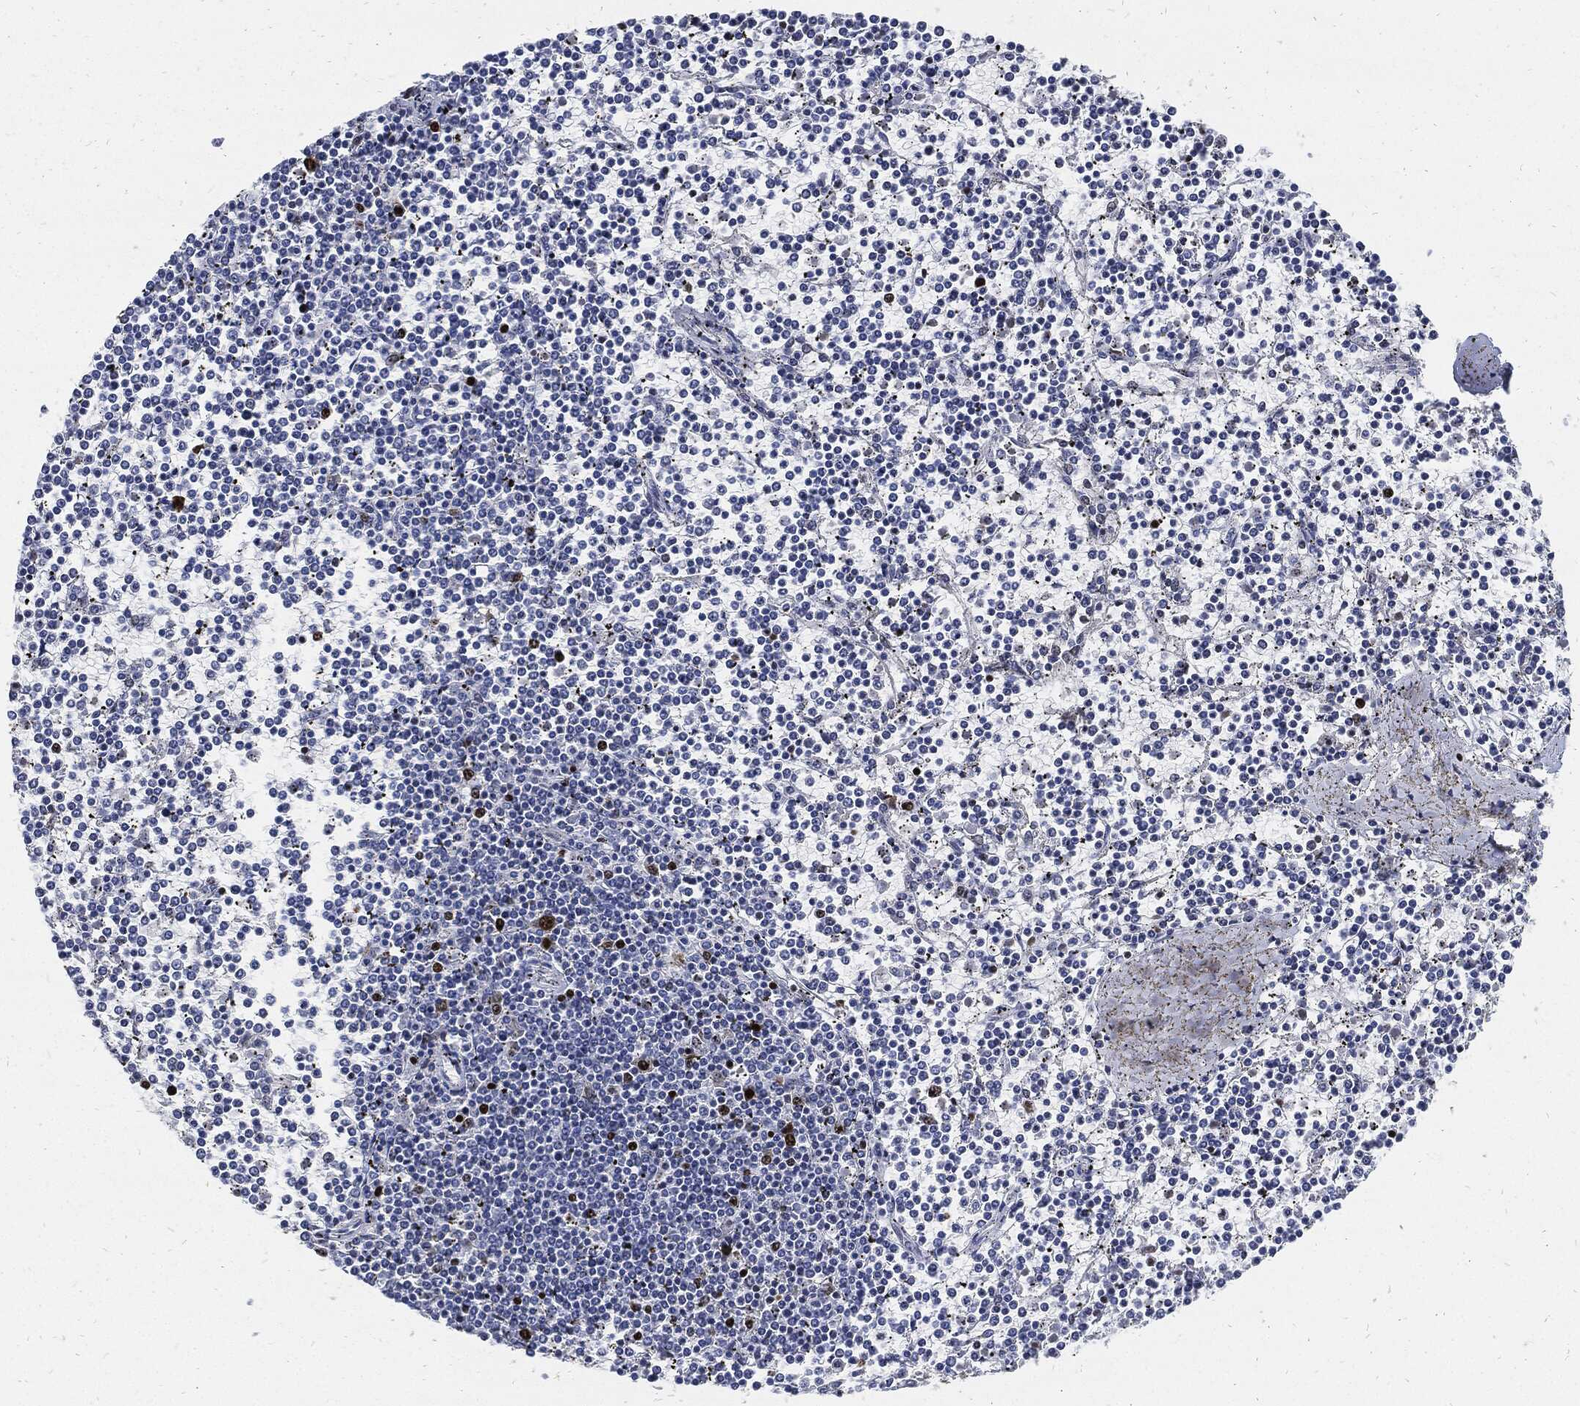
{"staining": {"intensity": "strong", "quantity": "<25%", "location": "nuclear"}, "tissue": "lymphoma", "cell_type": "Tumor cells", "image_type": "cancer", "snomed": [{"axis": "morphology", "description": "Malignant lymphoma, non-Hodgkin's type, Low grade"}, {"axis": "topography", "description": "Spleen"}], "caption": "IHC photomicrograph of neoplastic tissue: low-grade malignant lymphoma, non-Hodgkin's type stained using IHC exhibits medium levels of strong protein expression localized specifically in the nuclear of tumor cells, appearing as a nuclear brown color.", "gene": "MKI67", "patient": {"sex": "female", "age": 19}}